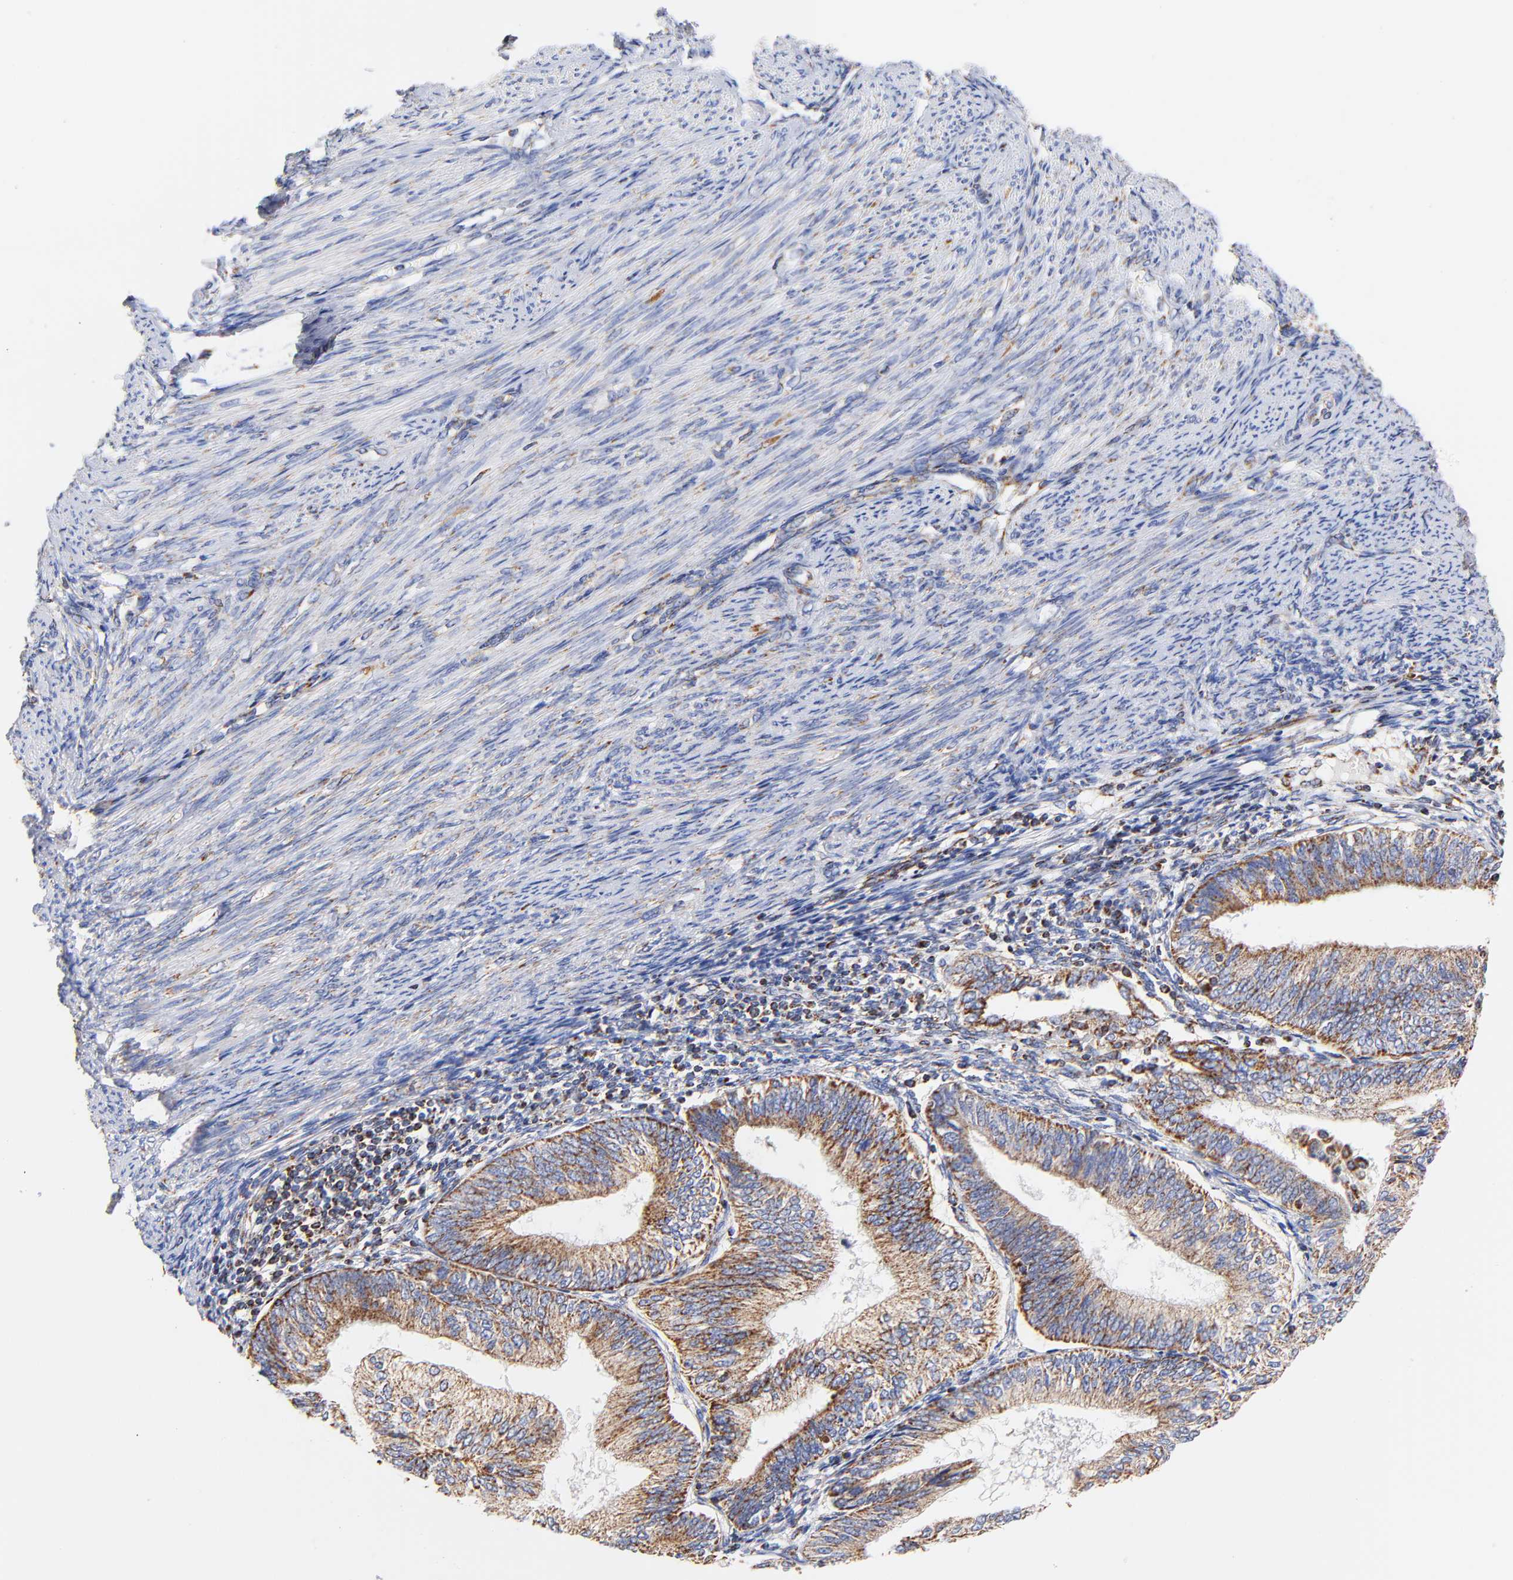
{"staining": {"intensity": "moderate", "quantity": ">75%", "location": "cytoplasmic/membranous"}, "tissue": "endometrial cancer", "cell_type": "Tumor cells", "image_type": "cancer", "snomed": [{"axis": "morphology", "description": "Adenocarcinoma, NOS"}, {"axis": "topography", "description": "Endometrium"}], "caption": "The image demonstrates a brown stain indicating the presence of a protein in the cytoplasmic/membranous of tumor cells in adenocarcinoma (endometrial).", "gene": "ATP5F1D", "patient": {"sex": "female", "age": 55}}